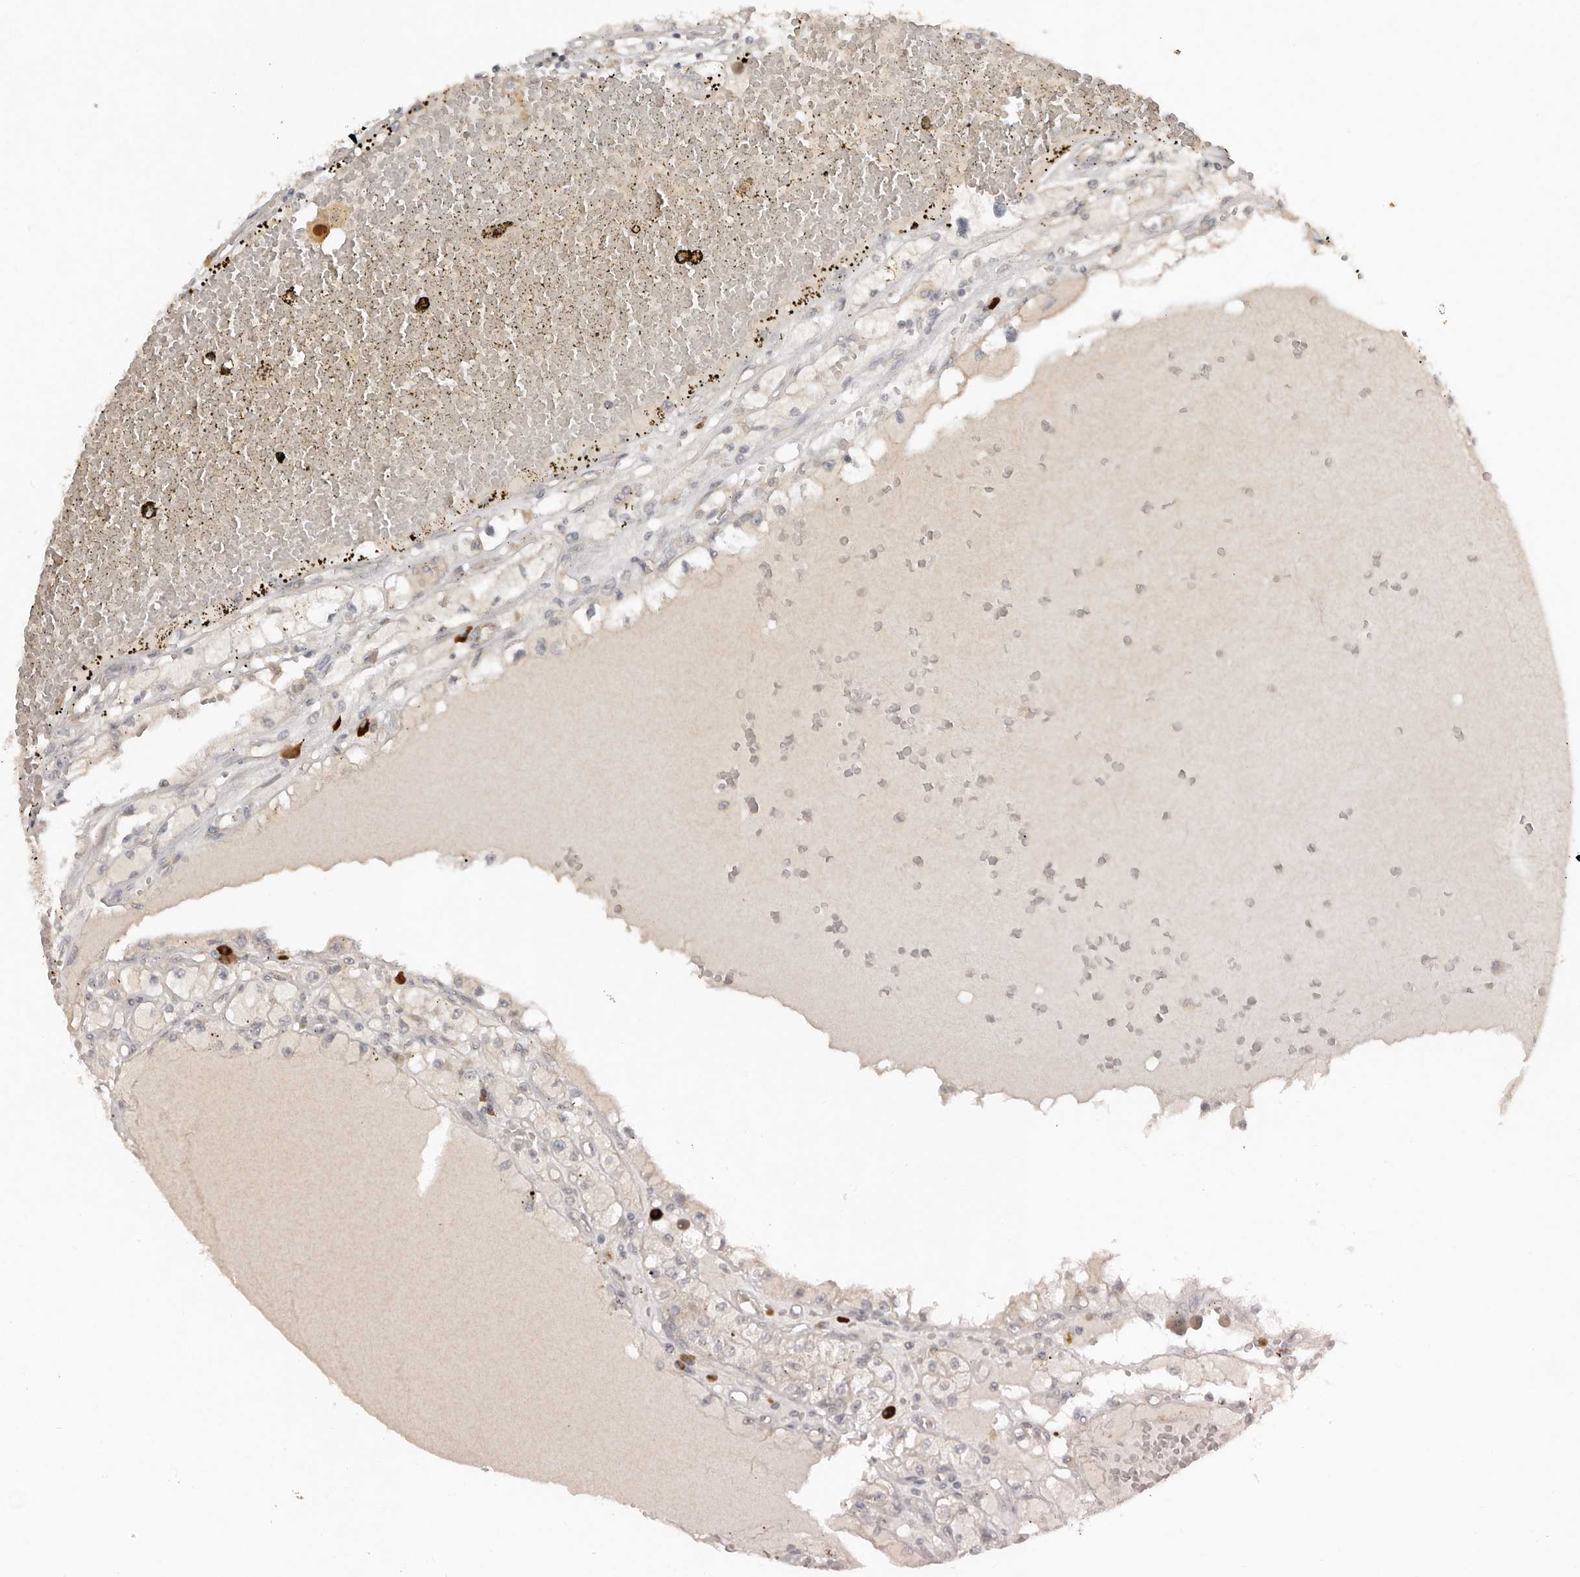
{"staining": {"intensity": "negative", "quantity": "none", "location": "none"}, "tissue": "renal cancer", "cell_type": "Tumor cells", "image_type": "cancer", "snomed": [{"axis": "morphology", "description": "Adenocarcinoma, NOS"}, {"axis": "topography", "description": "Kidney"}], "caption": "This is an immunohistochemistry histopathology image of renal cancer (adenocarcinoma). There is no expression in tumor cells.", "gene": "TEAD3", "patient": {"sex": "male", "age": 56}}